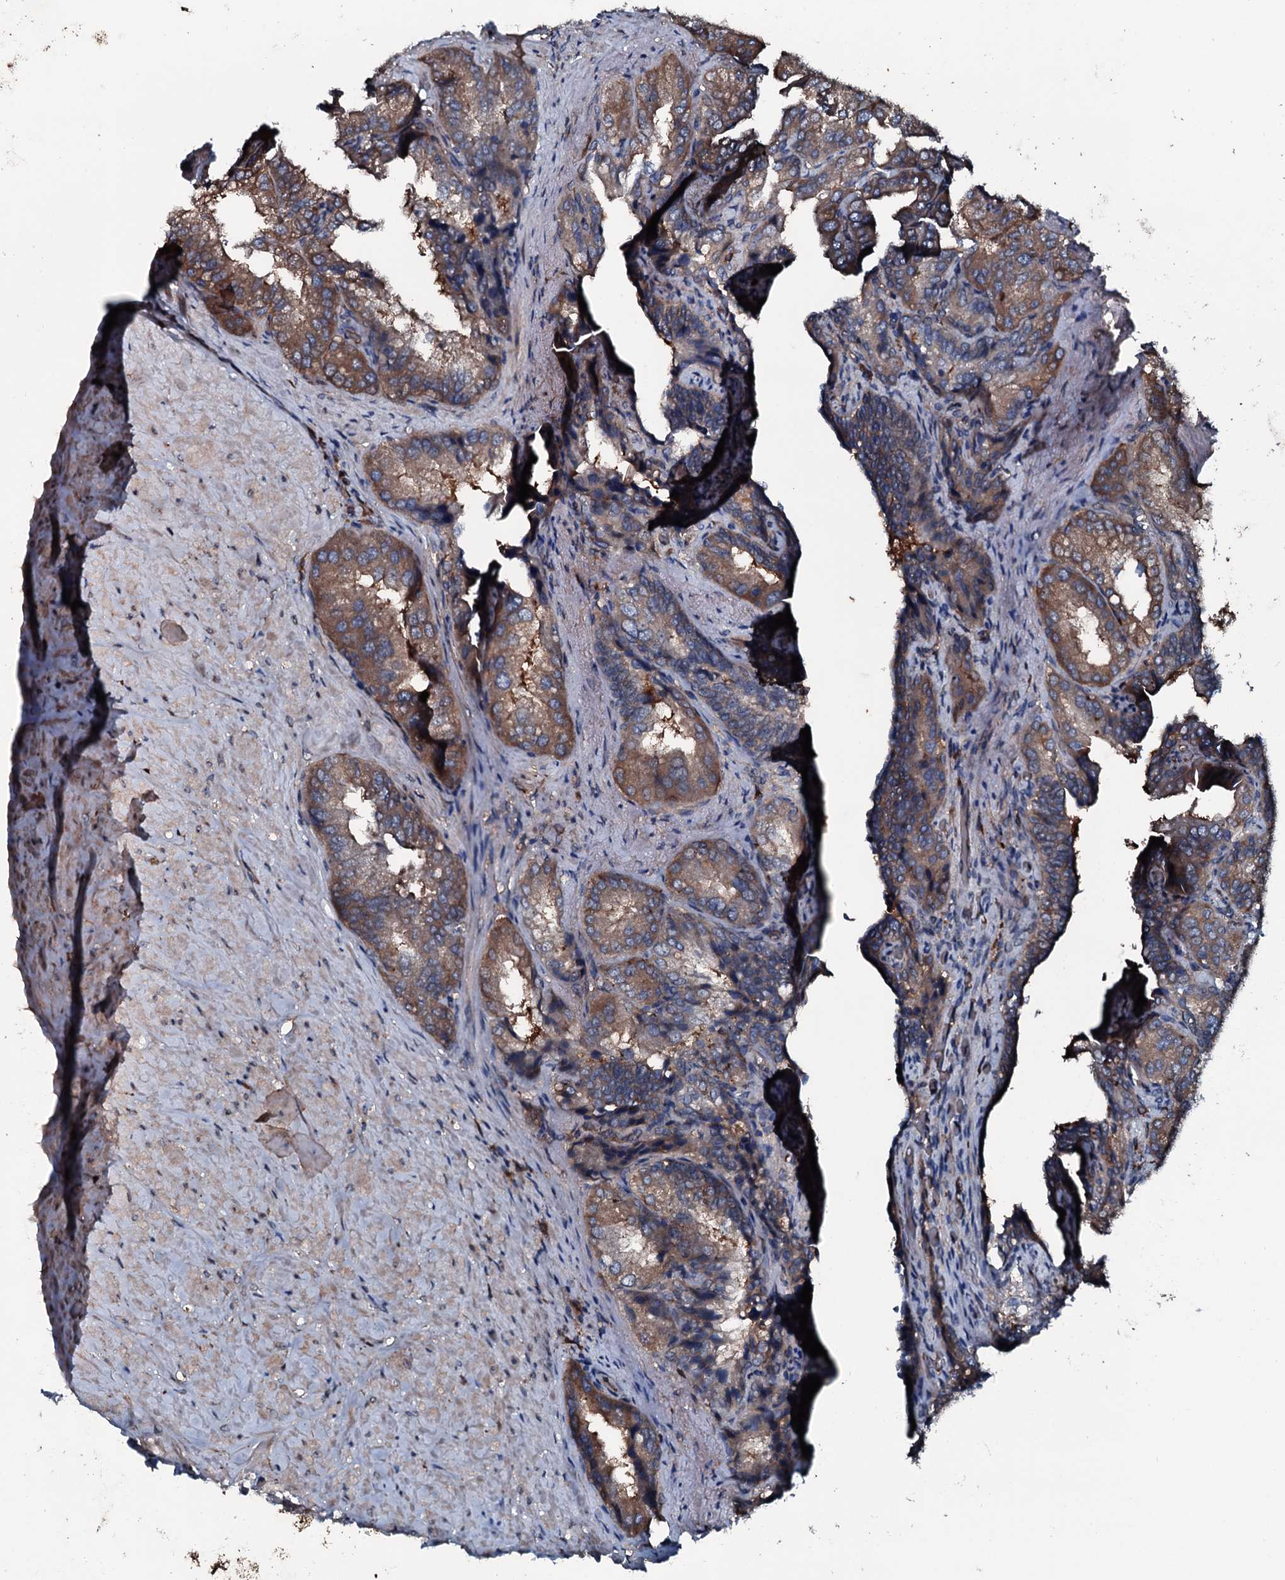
{"staining": {"intensity": "strong", "quantity": ">75%", "location": "cytoplasmic/membranous"}, "tissue": "seminal vesicle", "cell_type": "Glandular cells", "image_type": "normal", "snomed": [{"axis": "morphology", "description": "Normal tissue, NOS"}, {"axis": "topography", "description": "Seminal veicle"}, {"axis": "topography", "description": "Peripheral nerve tissue"}], "caption": "Strong cytoplasmic/membranous protein positivity is seen in approximately >75% of glandular cells in seminal vesicle. The protein is shown in brown color, while the nuclei are stained blue.", "gene": "AARS1", "patient": {"sex": "male", "age": 63}}